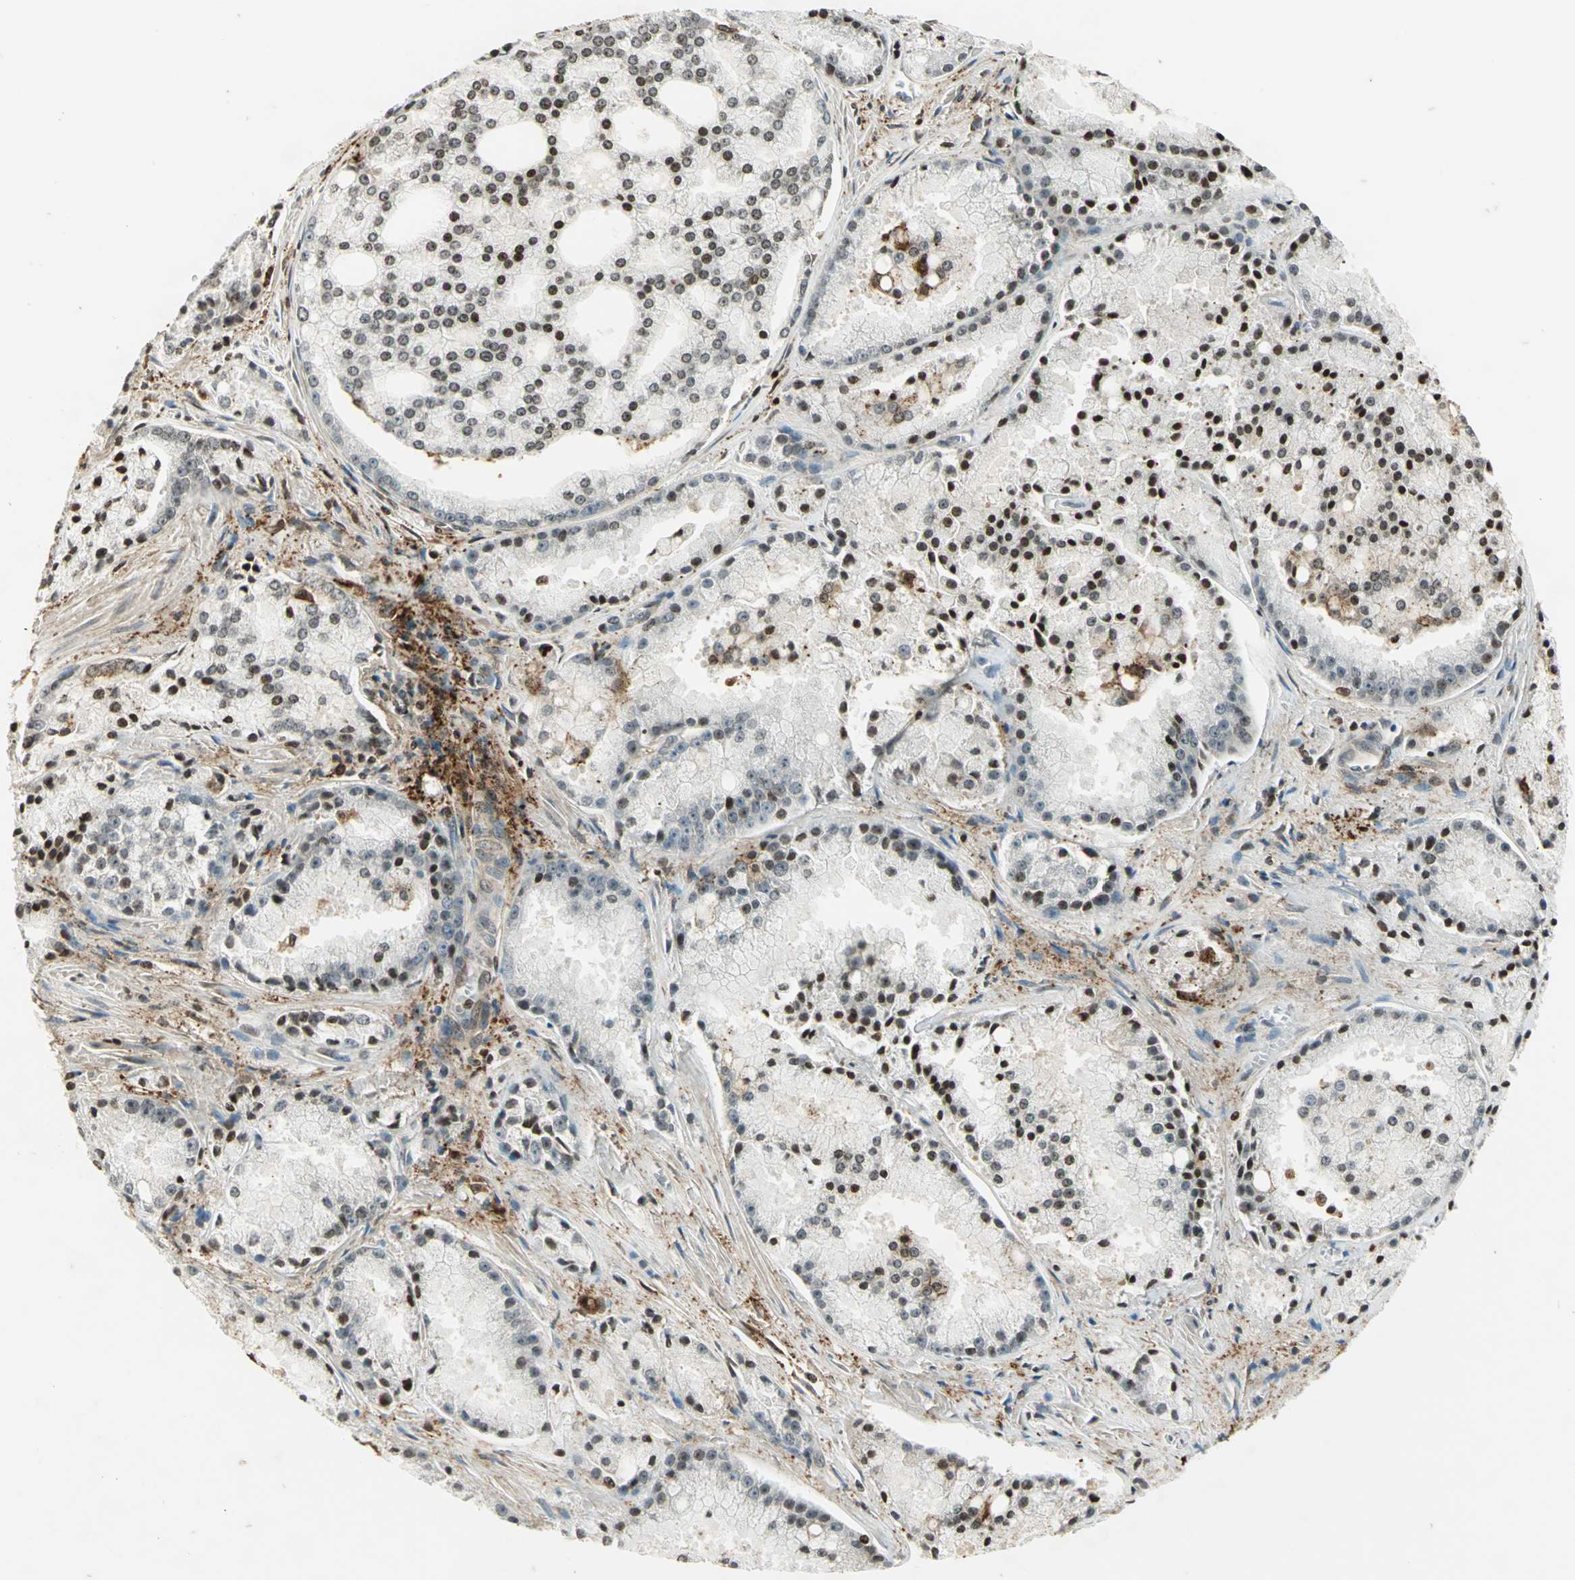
{"staining": {"intensity": "moderate", "quantity": "25%-75%", "location": "cytoplasmic/membranous"}, "tissue": "prostate cancer", "cell_type": "Tumor cells", "image_type": "cancer", "snomed": [{"axis": "morphology", "description": "Adenocarcinoma, Low grade"}, {"axis": "topography", "description": "Prostate"}], "caption": "Low-grade adenocarcinoma (prostate) stained with a brown dye reveals moderate cytoplasmic/membranous positive expression in approximately 25%-75% of tumor cells.", "gene": "LGALS3", "patient": {"sex": "male", "age": 64}}